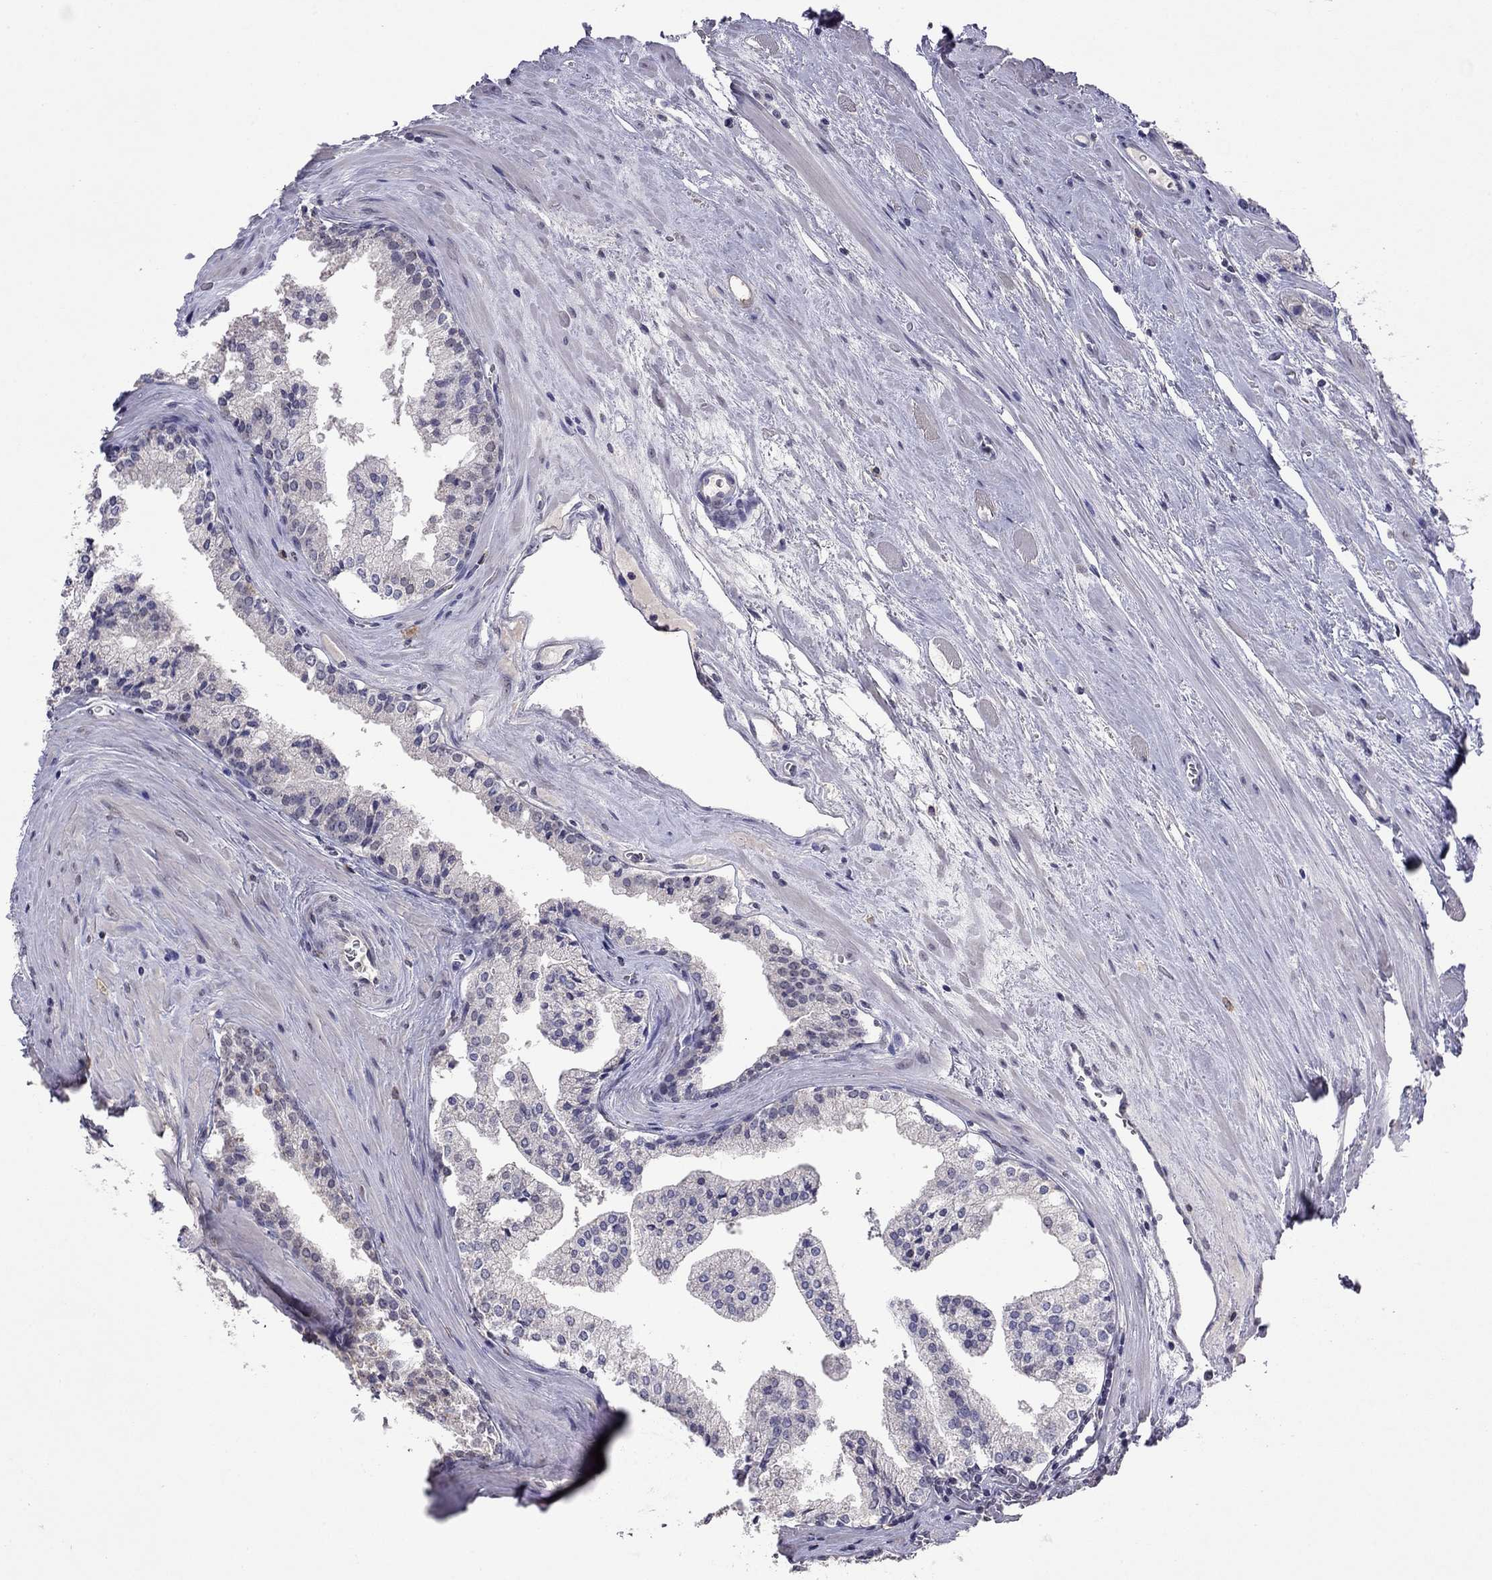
{"staining": {"intensity": "negative", "quantity": "none", "location": "none"}, "tissue": "prostate cancer", "cell_type": "Tumor cells", "image_type": "cancer", "snomed": [{"axis": "morphology", "description": "Adenocarcinoma, NOS"}, {"axis": "topography", "description": "Prostate"}], "caption": "The immunohistochemistry photomicrograph has no significant staining in tumor cells of prostate adenocarcinoma tissue. (IHC, brightfield microscopy, high magnification).", "gene": "WNK3", "patient": {"sex": "male", "age": 72}}